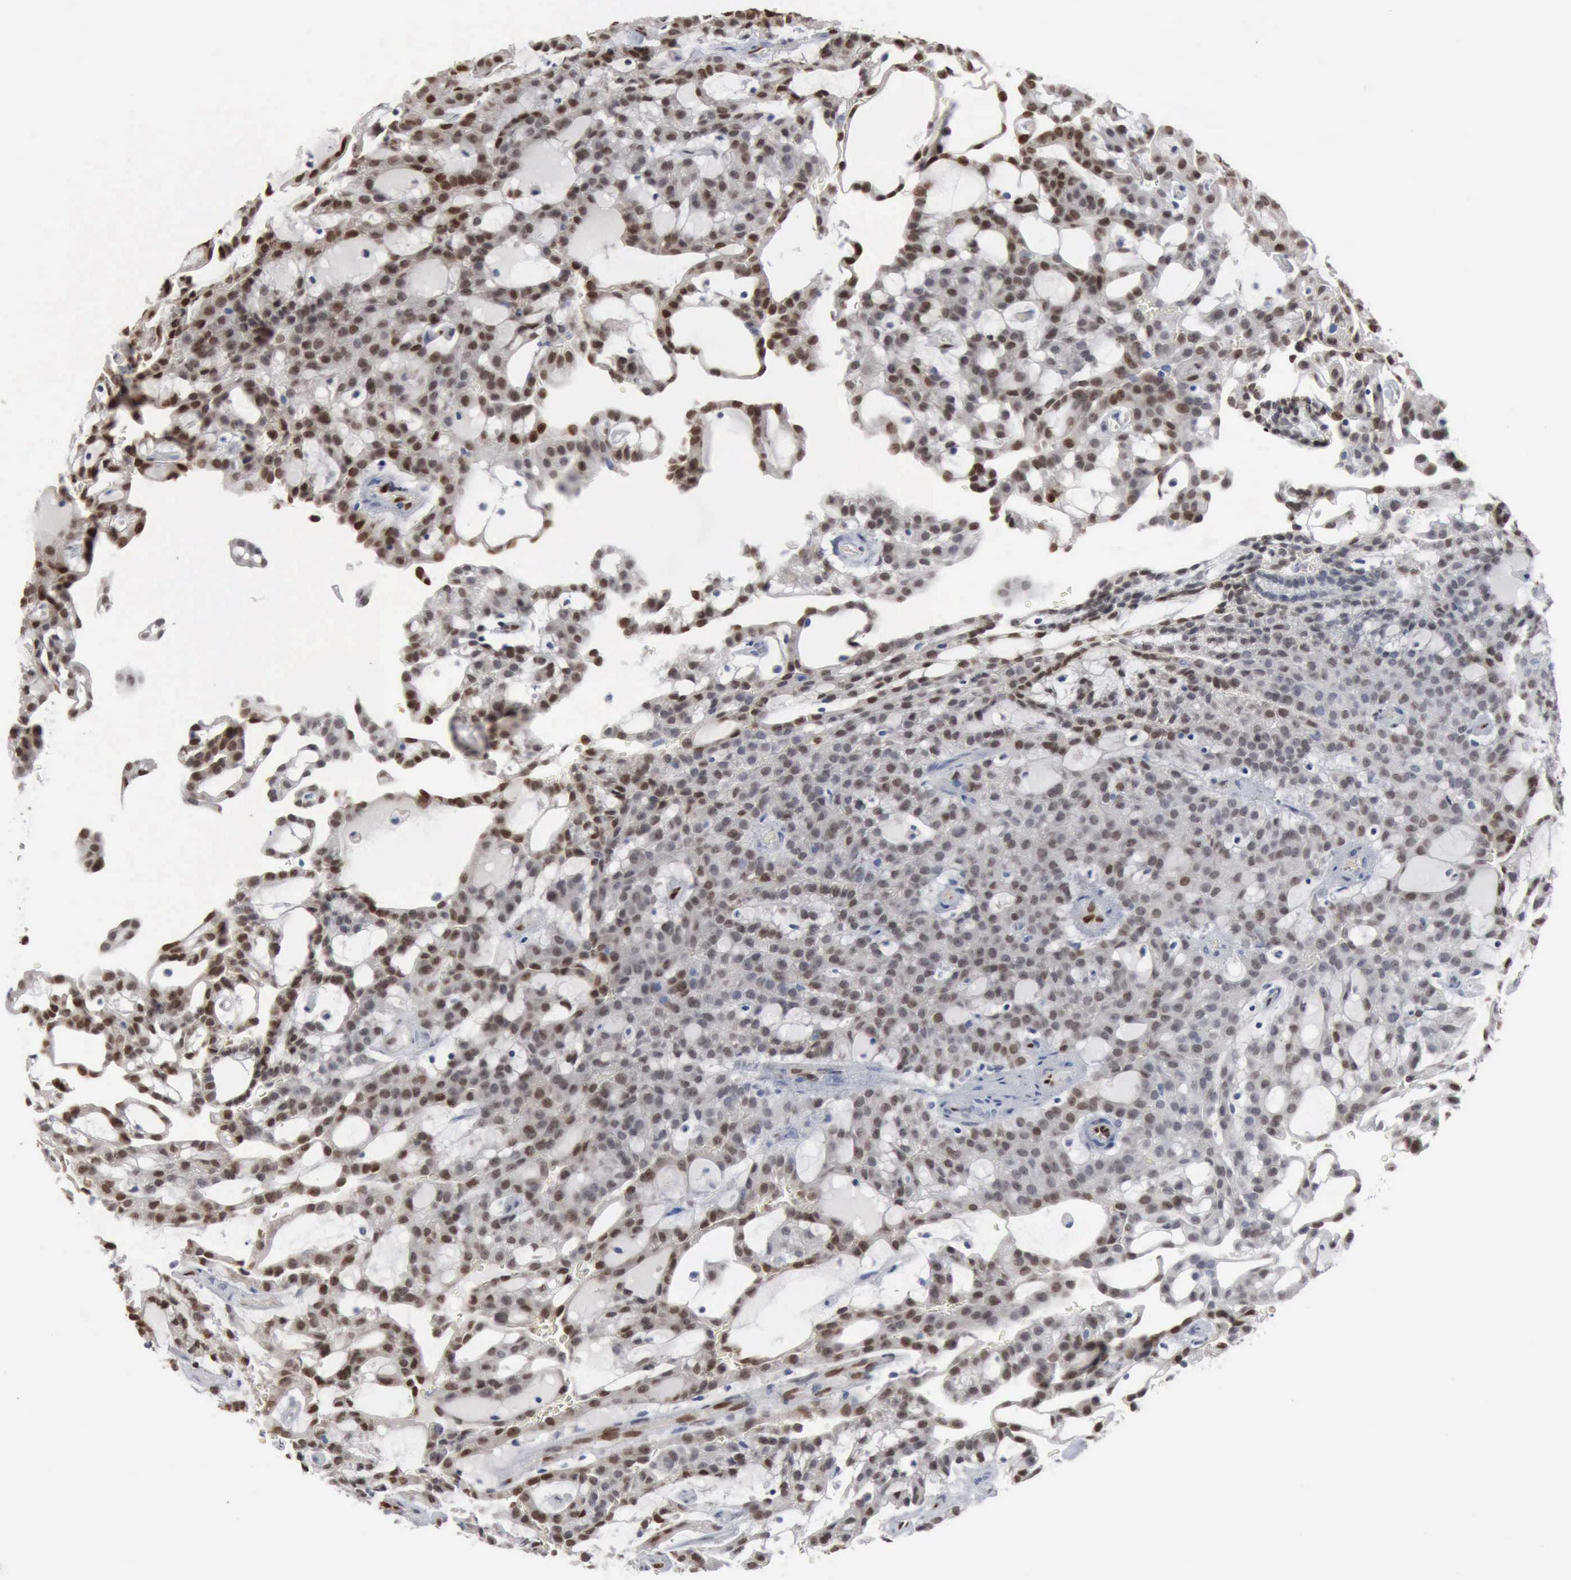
{"staining": {"intensity": "moderate", "quantity": "25%-75%", "location": "nuclear"}, "tissue": "renal cancer", "cell_type": "Tumor cells", "image_type": "cancer", "snomed": [{"axis": "morphology", "description": "Adenocarcinoma, NOS"}, {"axis": "topography", "description": "Kidney"}], "caption": "This is an image of immunohistochemistry staining of renal adenocarcinoma, which shows moderate expression in the nuclear of tumor cells.", "gene": "FGF2", "patient": {"sex": "male", "age": 63}}